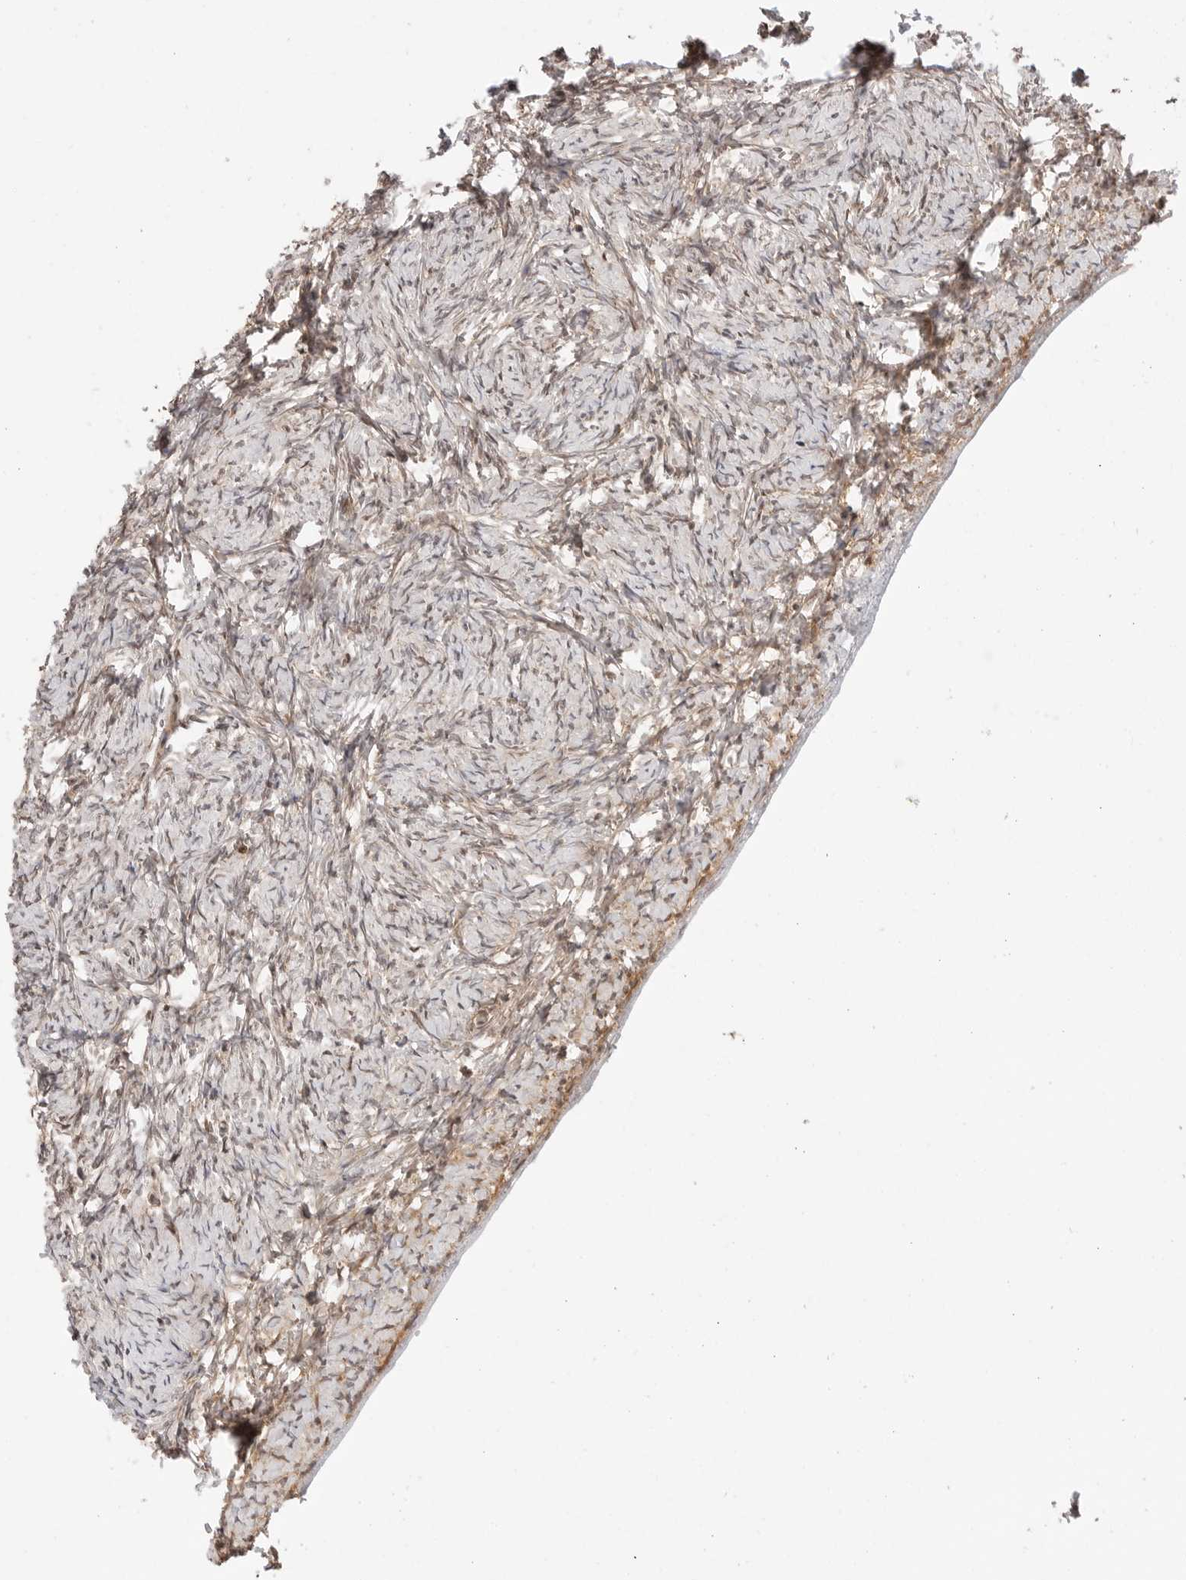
{"staining": {"intensity": "weak", "quantity": "<25%", "location": "nuclear"}, "tissue": "ovary", "cell_type": "Ovarian stroma cells", "image_type": "normal", "snomed": [{"axis": "morphology", "description": "Normal tissue, NOS"}, {"axis": "topography", "description": "Ovary"}], "caption": "Ovarian stroma cells are negative for brown protein staining in unremarkable ovary.", "gene": "GEM", "patient": {"sex": "female", "age": 34}}